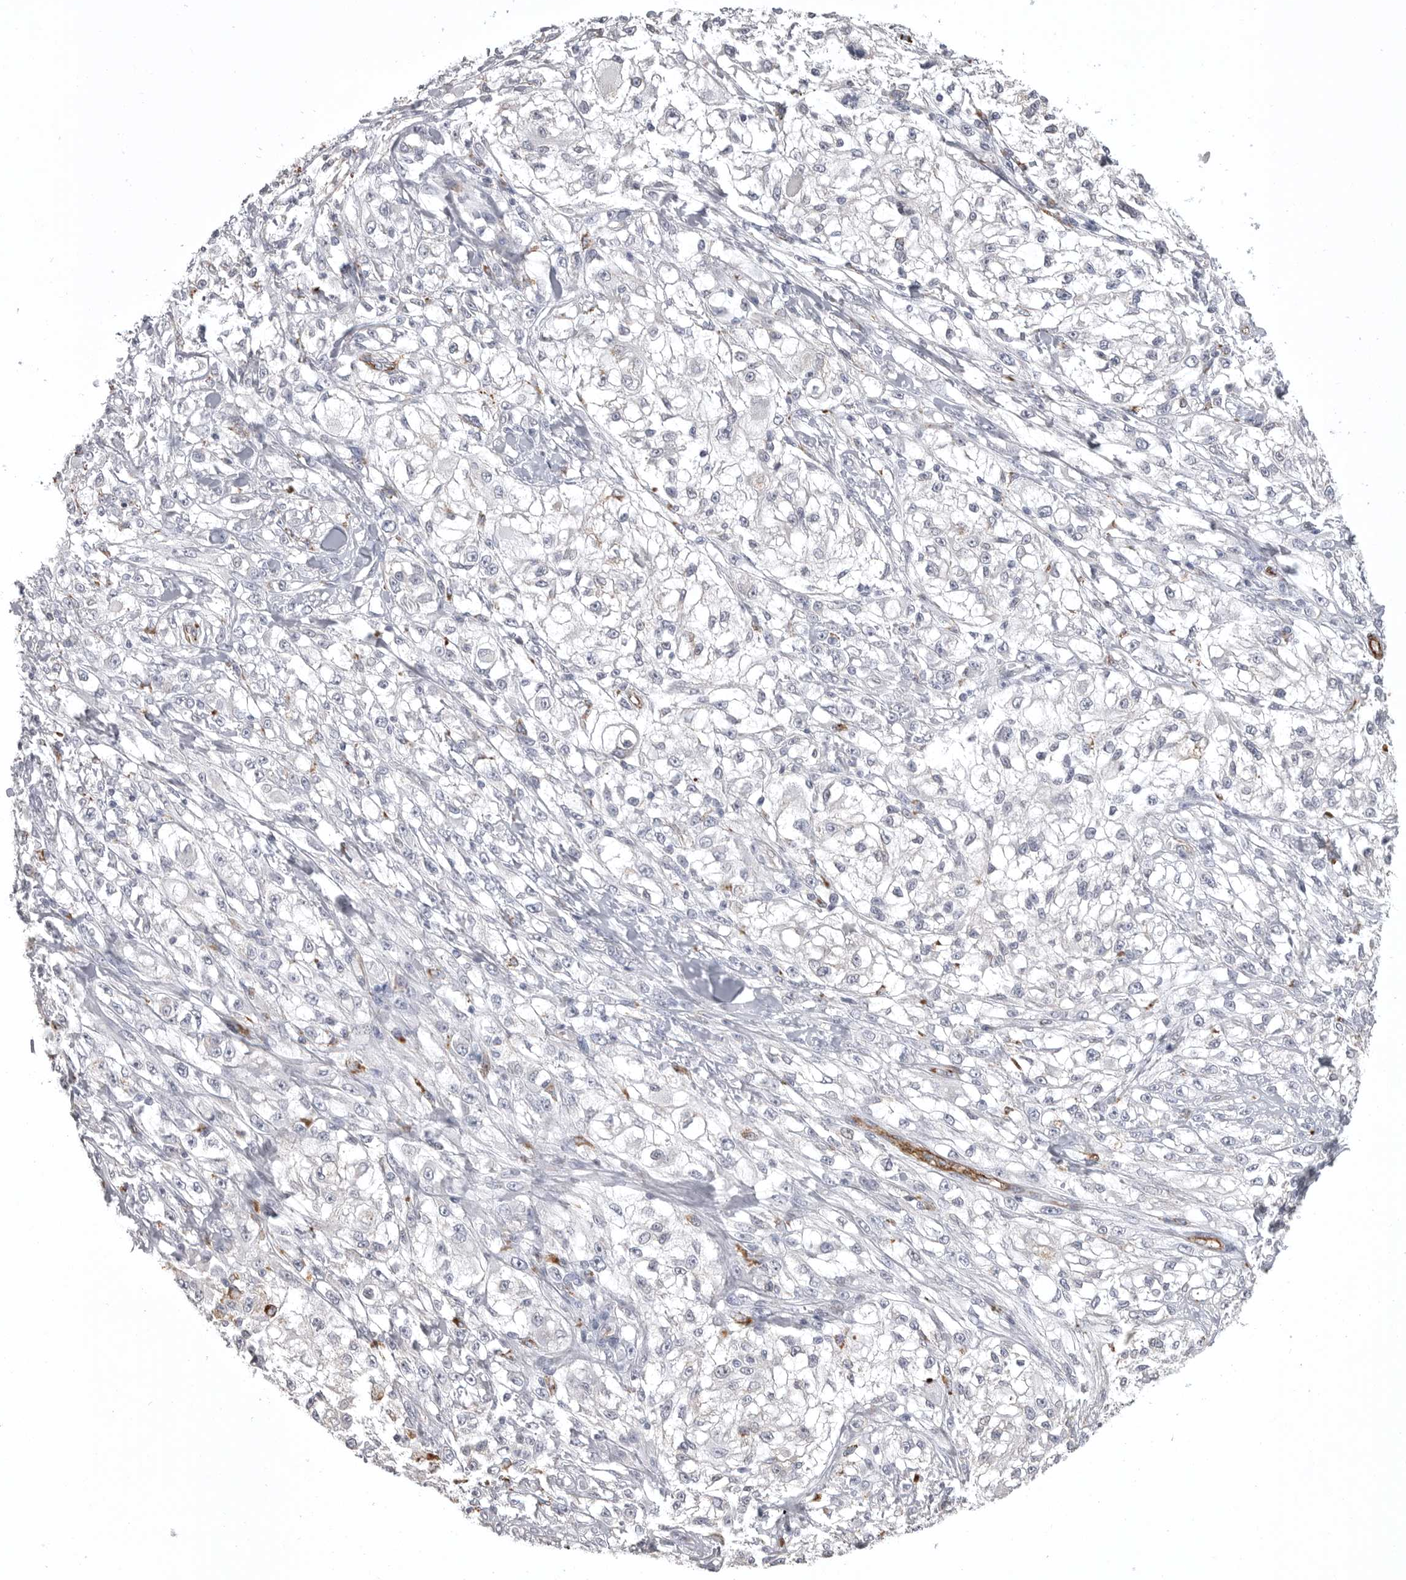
{"staining": {"intensity": "negative", "quantity": "none", "location": "none"}, "tissue": "melanoma", "cell_type": "Tumor cells", "image_type": "cancer", "snomed": [{"axis": "morphology", "description": "Malignant melanoma, NOS"}, {"axis": "topography", "description": "Skin of head"}], "caption": "This is an immunohistochemistry (IHC) histopathology image of malignant melanoma. There is no expression in tumor cells.", "gene": "AOC3", "patient": {"sex": "male", "age": 83}}